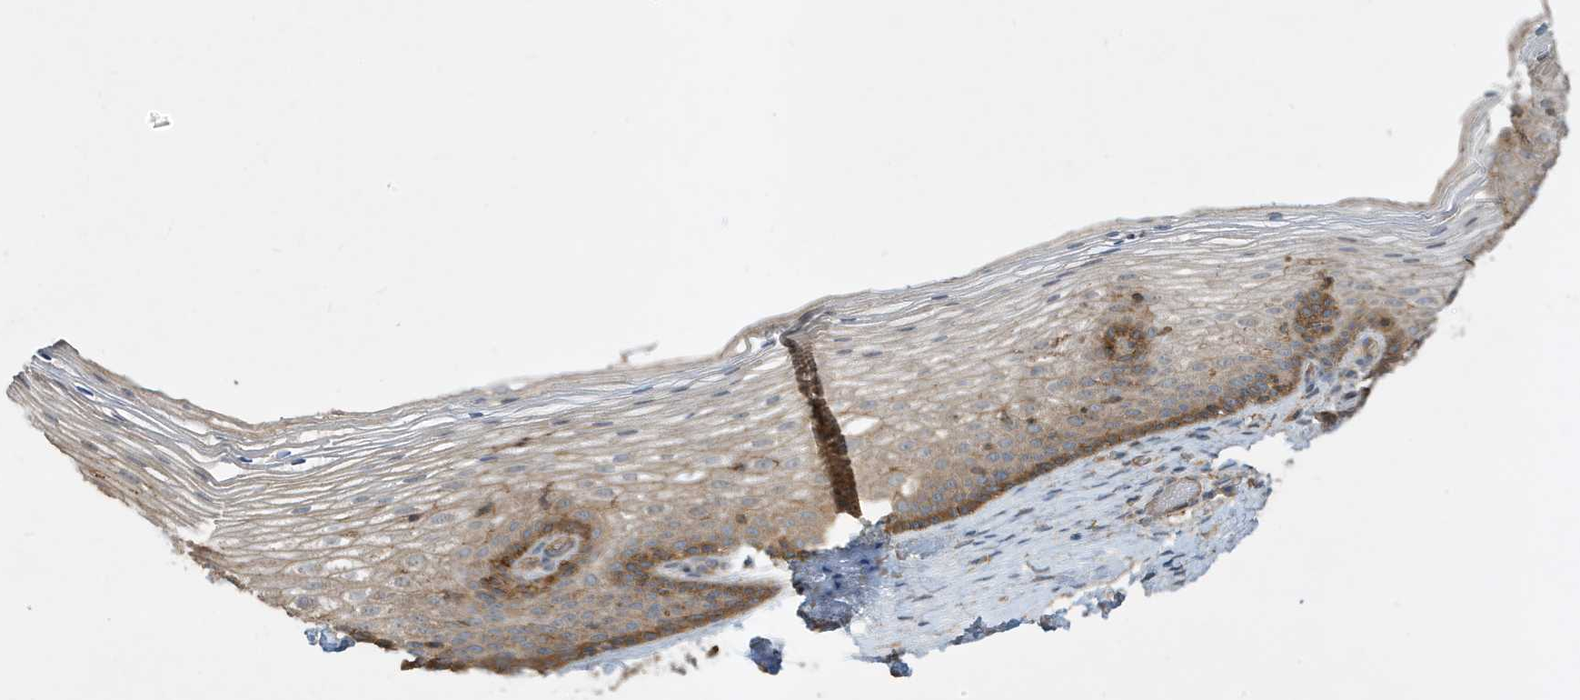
{"staining": {"intensity": "weak", "quantity": "<25%", "location": "cytoplasmic/membranous"}, "tissue": "cervix", "cell_type": "Glandular cells", "image_type": "normal", "snomed": [{"axis": "morphology", "description": "Normal tissue, NOS"}, {"axis": "topography", "description": "Cervix"}], "caption": "Protein analysis of normal cervix reveals no significant expression in glandular cells. The staining was performed using DAB to visualize the protein expression in brown, while the nuclei were stained in blue with hematoxylin (Magnification: 20x).", "gene": "ABTB1", "patient": {"sex": "female", "age": 33}}